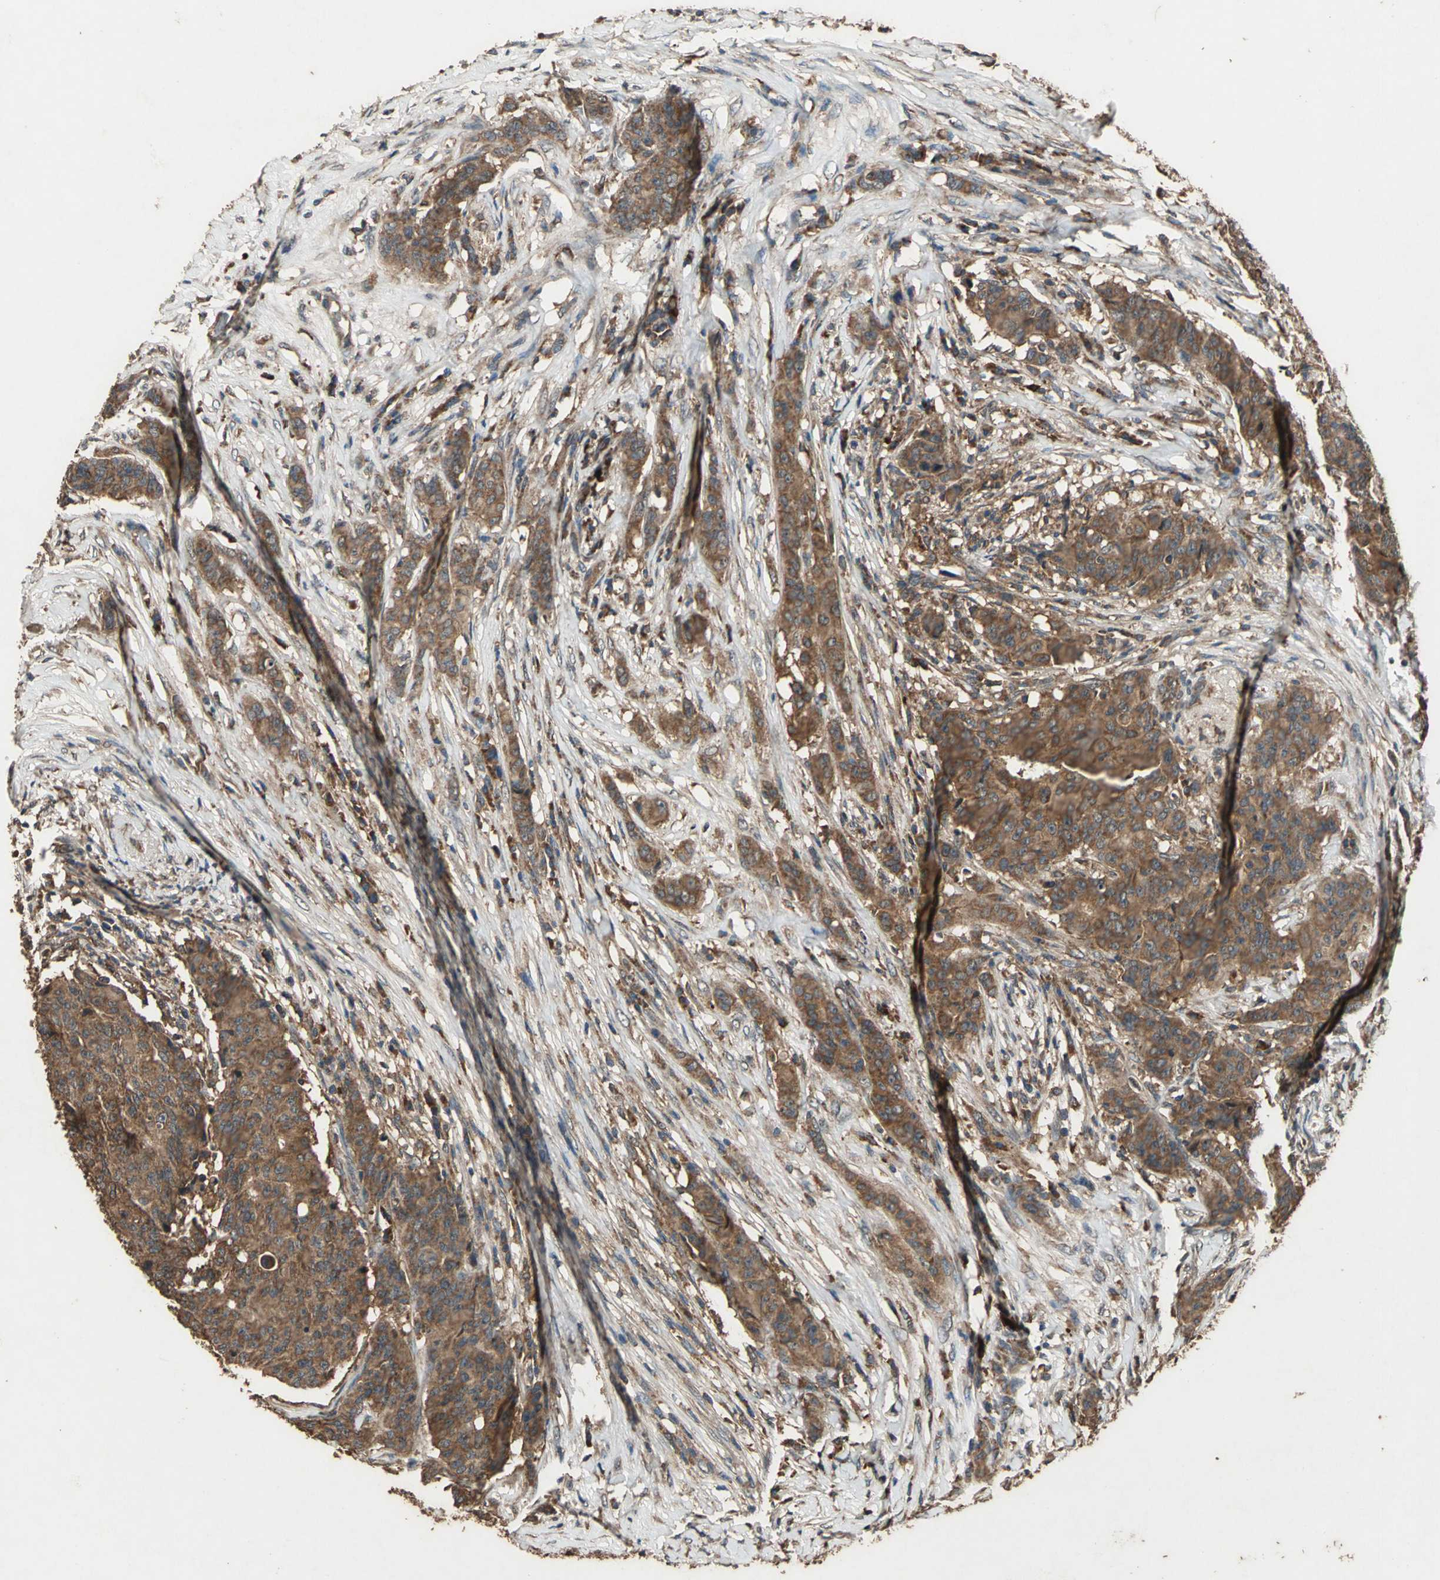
{"staining": {"intensity": "strong", "quantity": ">75%", "location": "cytoplasmic/membranous"}, "tissue": "breast cancer", "cell_type": "Tumor cells", "image_type": "cancer", "snomed": [{"axis": "morphology", "description": "Duct carcinoma"}, {"axis": "topography", "description": "Breast"}], "caption": "Protein analysis of breast cancer tissue displays strong cytoplasmic/membranous staining in about >75% of tumor cells.", "gene": "ZNF608", "patient": {"sex": "female", "age": 40}}